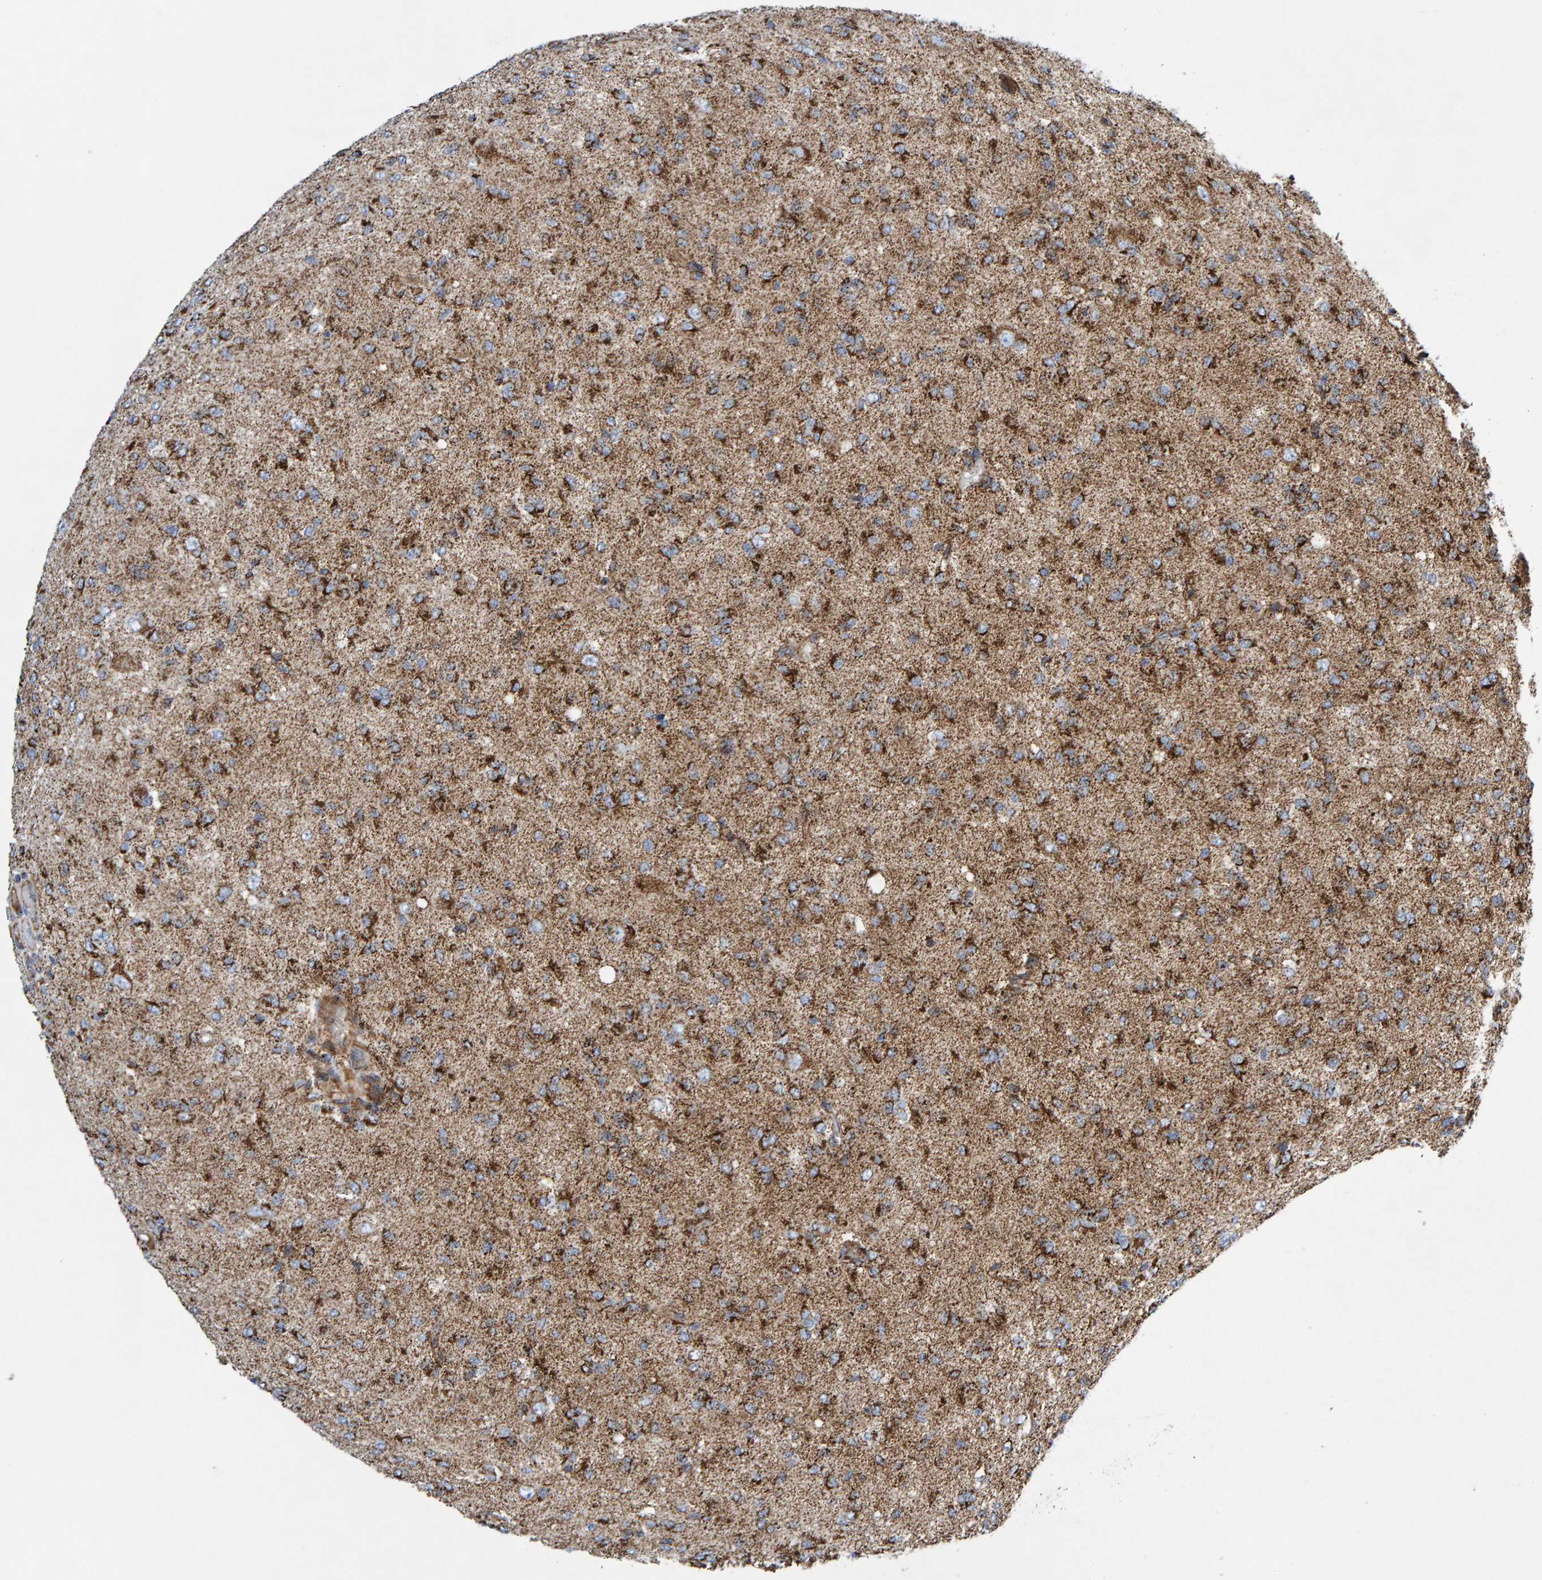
{"staining": {"intensity": "strong", "quantity": "25%-75%", "location": "cytoplasmic/membranous"}, "tissue": "glioma", "cell_type": "Tumor cells", "image_type": "cancer", "snomed": [{"axis": "morphology", "description": "Glioma, malignant, High grade"}, {"axis": "topography", "description": "Brain"}], "caption": "Protein staining exhibits strong cytoplasmic/membranous positivity in about 25%-75% of tumor cells in malignant glioma (high-grade).", "gene": "GGTA1", "patient": {"sex": "female", "age": 59}}